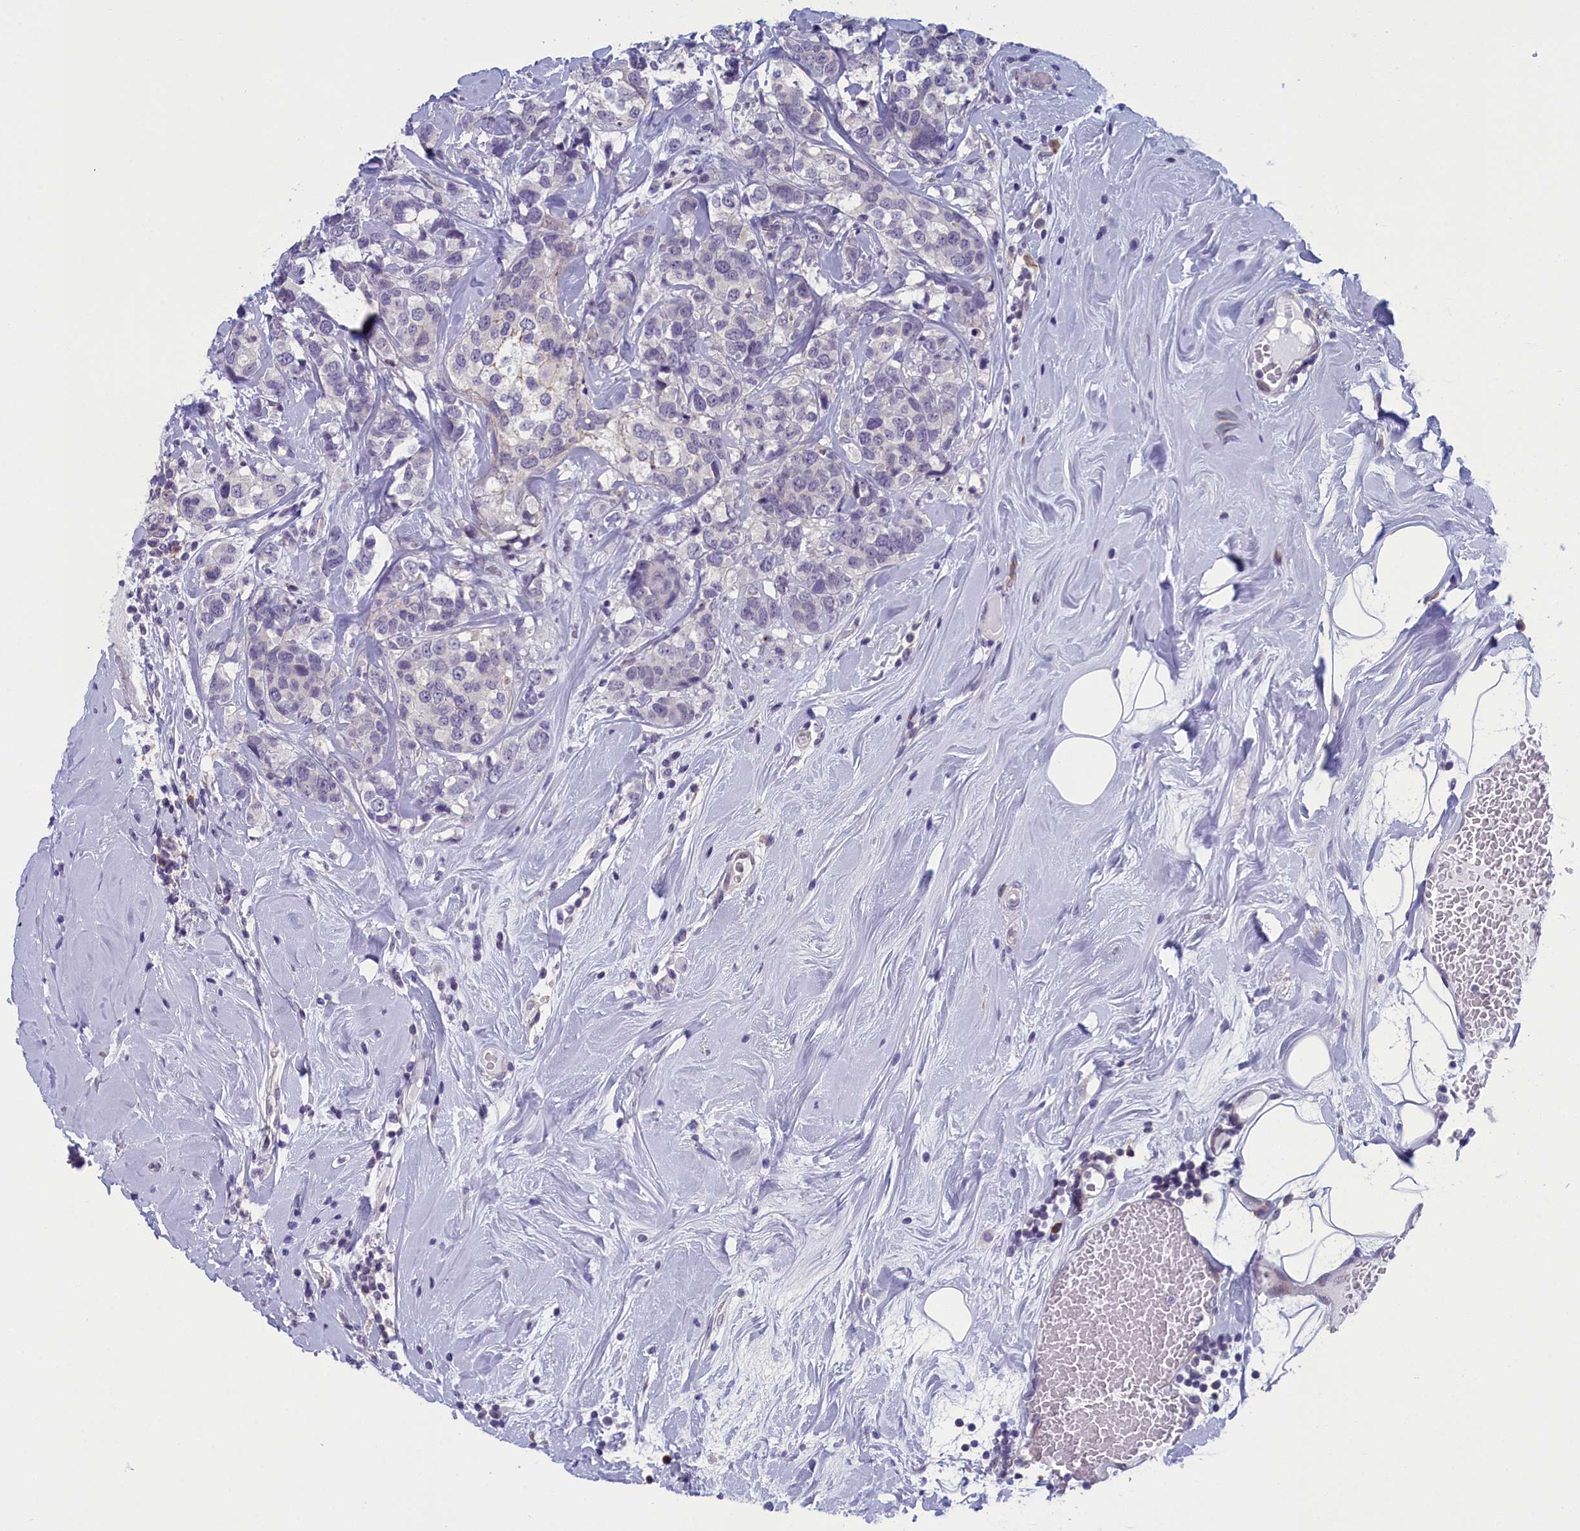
{"staining": {"intensity": "negative", "quantity": "none", "location": "none"}, "tissue": "breast cancer", "cell_type": "Tumor cells", "image_type": "cancer", "snomed": [{"axis": "morphology", "description": "Lobular carcinoma"}, {"axis": "topography", "description": "Breast"}], "caption": "Breast cancer stained for a protein using immunohistochemistry (IHC) displays no expression tumor cells.", "gene": "CNEP1R1", "patient": {"sex": "female", "age": 59}}